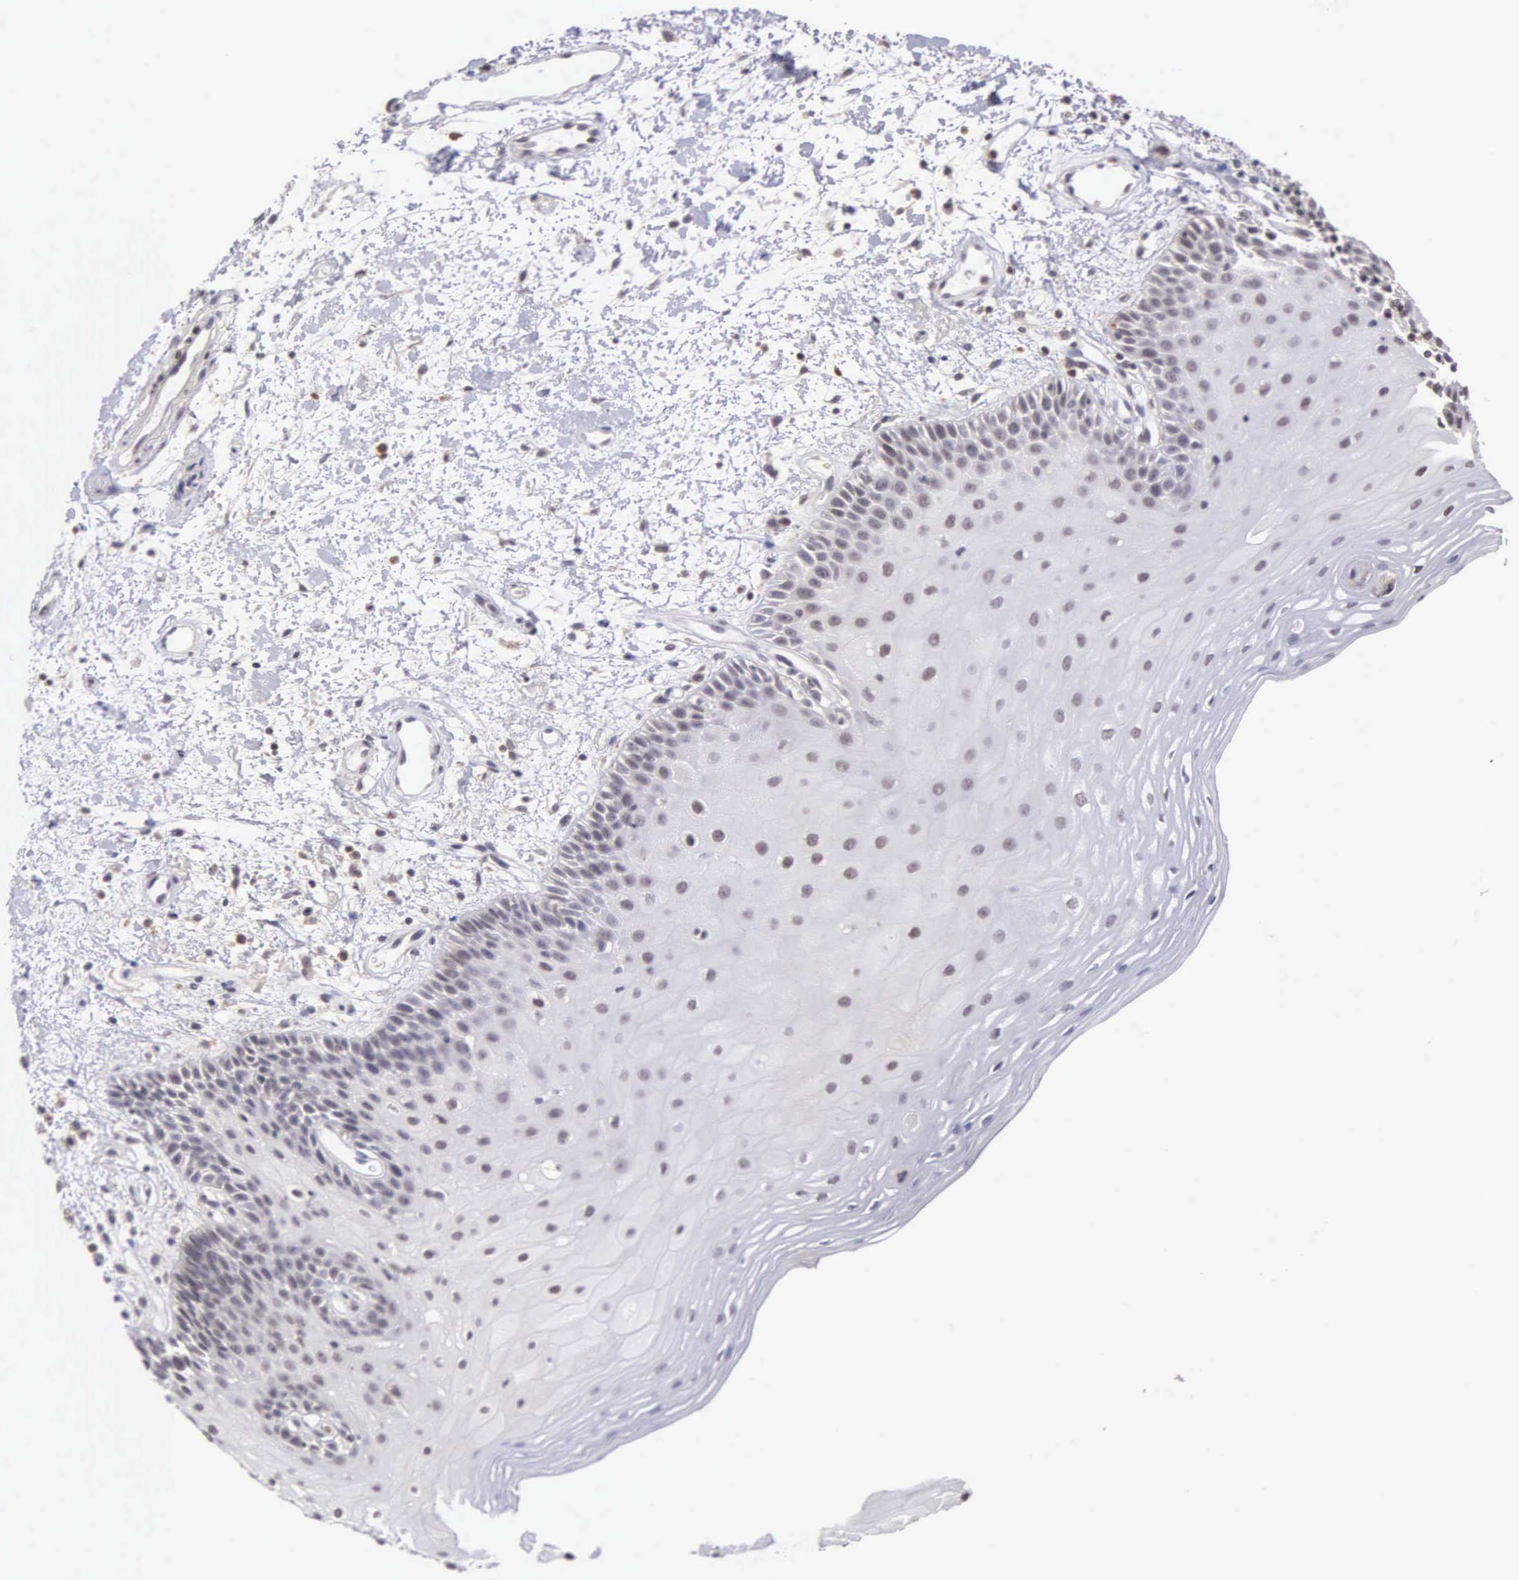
{"staining": {"intensity": "weak", "quantity": "<25%", "location": "cytoplasmic/membranous,nuclear"}, "tissue": "oral mucosa", "cell_type": "Squamous epithelial cells", "image_type": "normal", "snomed": [{"axis": "morphology", "description": "Normal tissue, NOS"}, {"axis": "topography", "description": "Oral tissue"}], "caption": "DAB immunohistochemical staining of normal human oral mucosa exhibits no significant positivity in squamous epithelial cells. (Stains: DAB (3,3'-diaminobenzidine) immunohistochemistry (IHC) with hematoxylin counter stain, Microscopy: brightfield microscopy at high magnification).", "gene": "BRD1", "patient": {"sex": "female", "age": 79}}